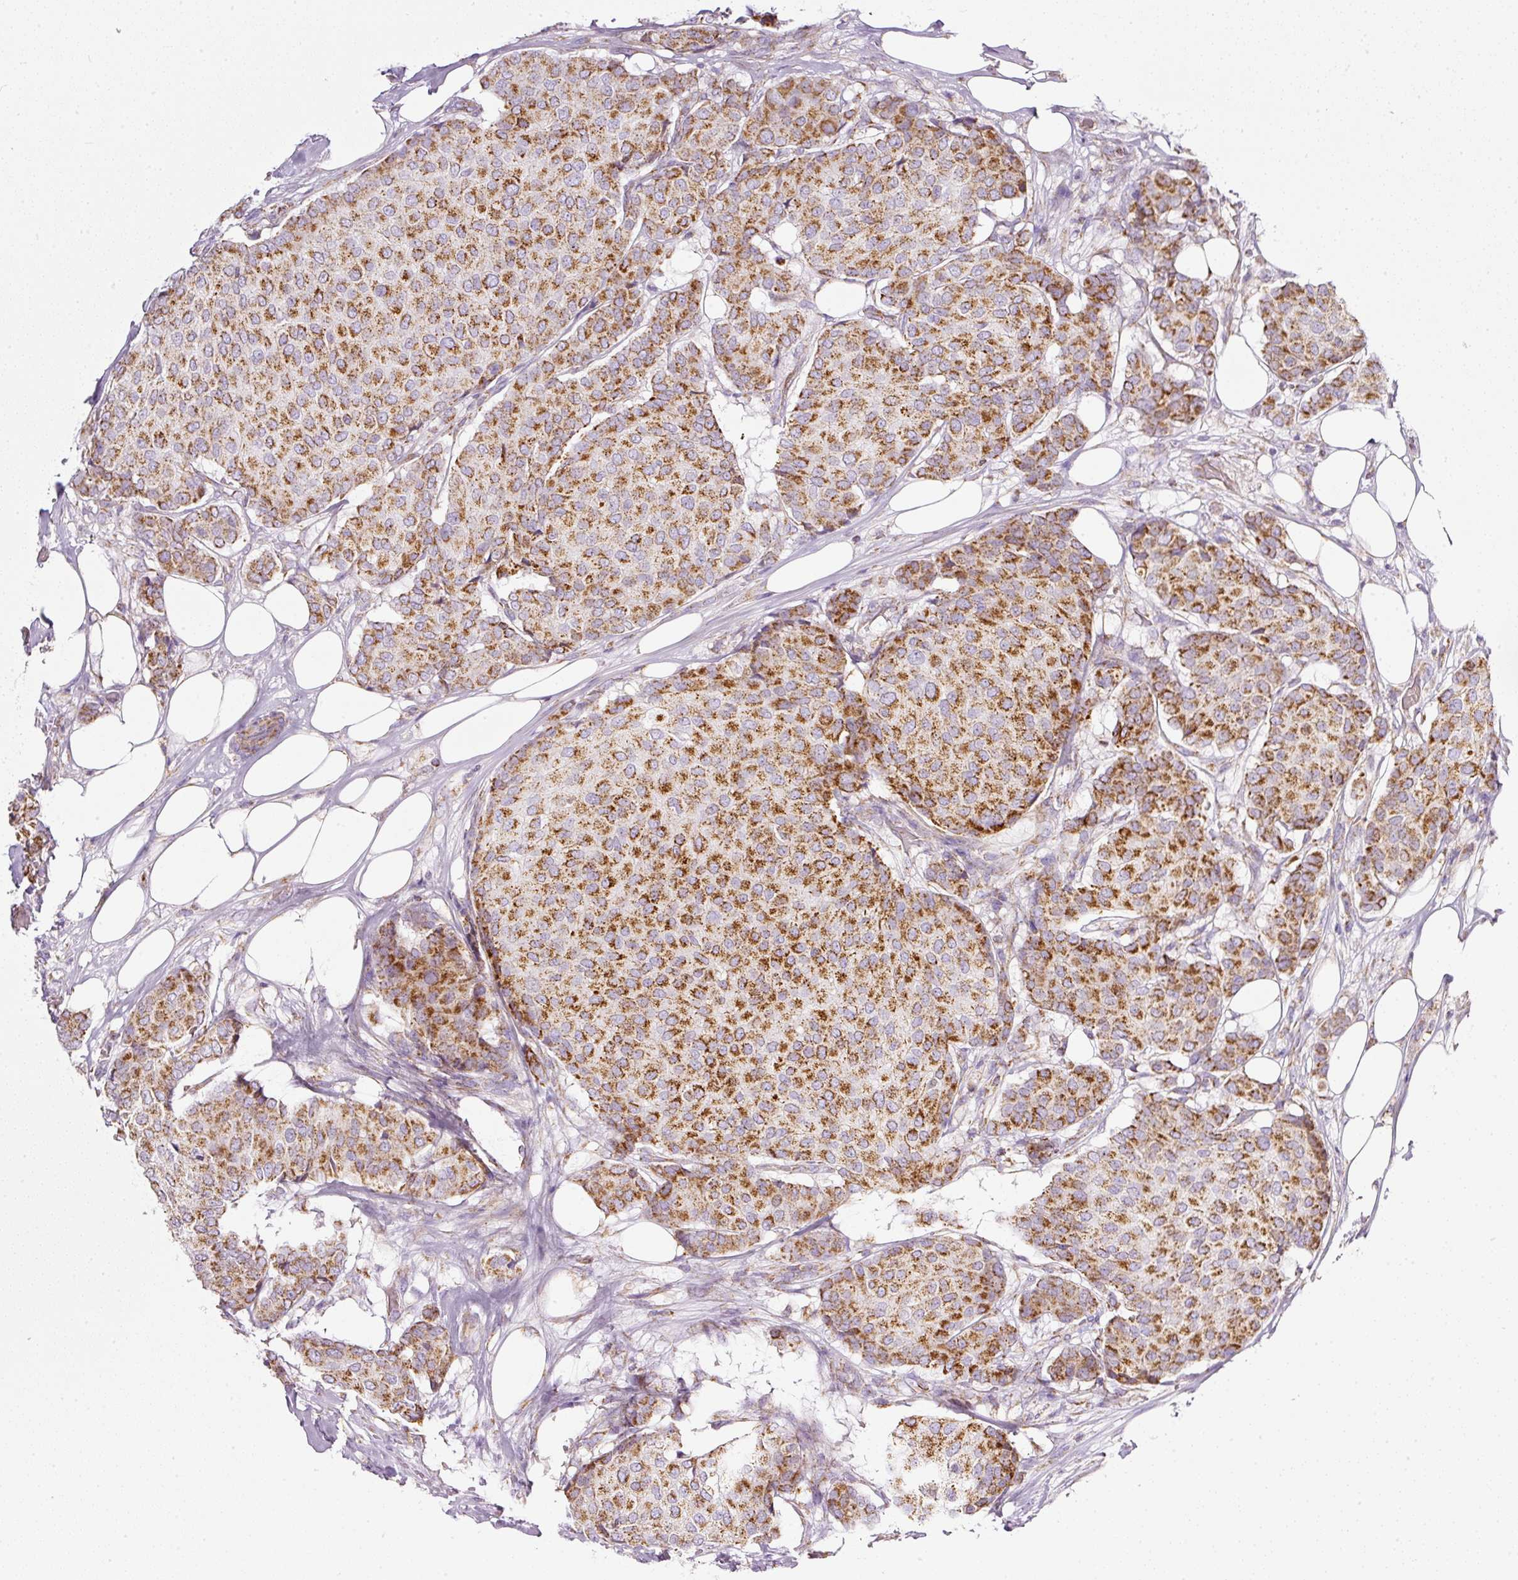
{"staining": {"intensity": "moderate", "quantity": ">75%", "location": "cytoplasmic/membranous"}, "tissue": "breast cancer", "cell_type": "Tumor cells", "image_type": "cancer", "snomed": [{"axis": "morphology", "description": "Duct carcinoma"}, {"axis": "topography", "description": "Breast"}], "caption": "Invasive ductal carcinoma (breast) stained for a protein reveals moderate cytoplasmic/membranous positivity in tumor cells. (DAB (3,3'-diaminobenzidine) IHC with brightfield microscopy, high magnification).", "gene": "SDHA", "patient": {"sex": "female", "age": 75}}